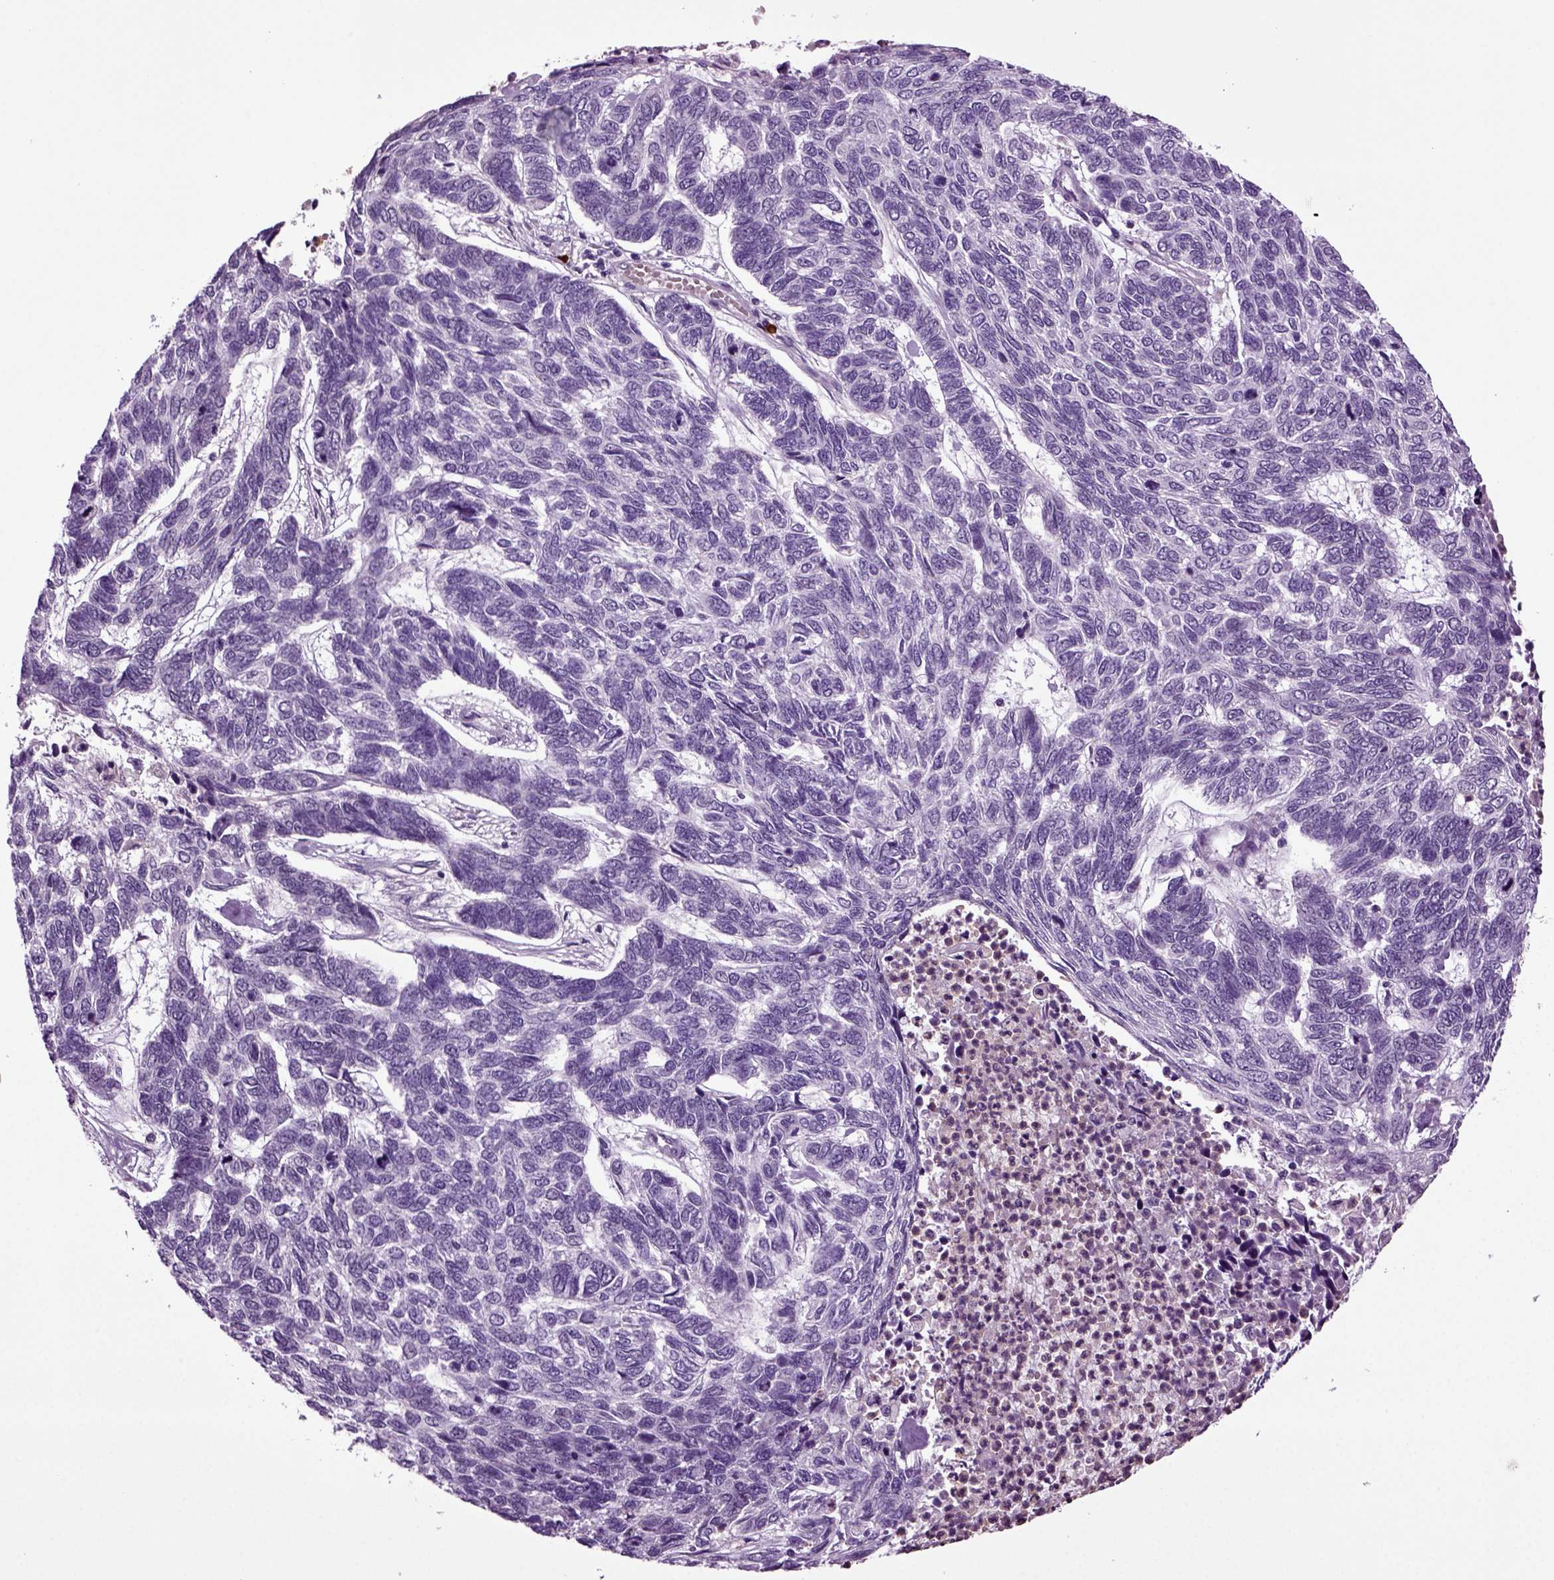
{"staining": {"intensity": "negative", "quantity": "none", "location": "none"}, "tissue": "skin cancer", "cell_type": "Tumor cells", "image_type": "cancer", "snomed": [{"axis": "morphology", "description": "Basal cell carcinoma"}, {"axis": "topography", "description": "Skin"}], "caption": "DAB immunohistochemical staining of skin cancer (basal cell carcinoma) exhibits no significant positivity in tumor cells.", "gene": "FGF11", "patient": {"sex": "female", "age": 65}}